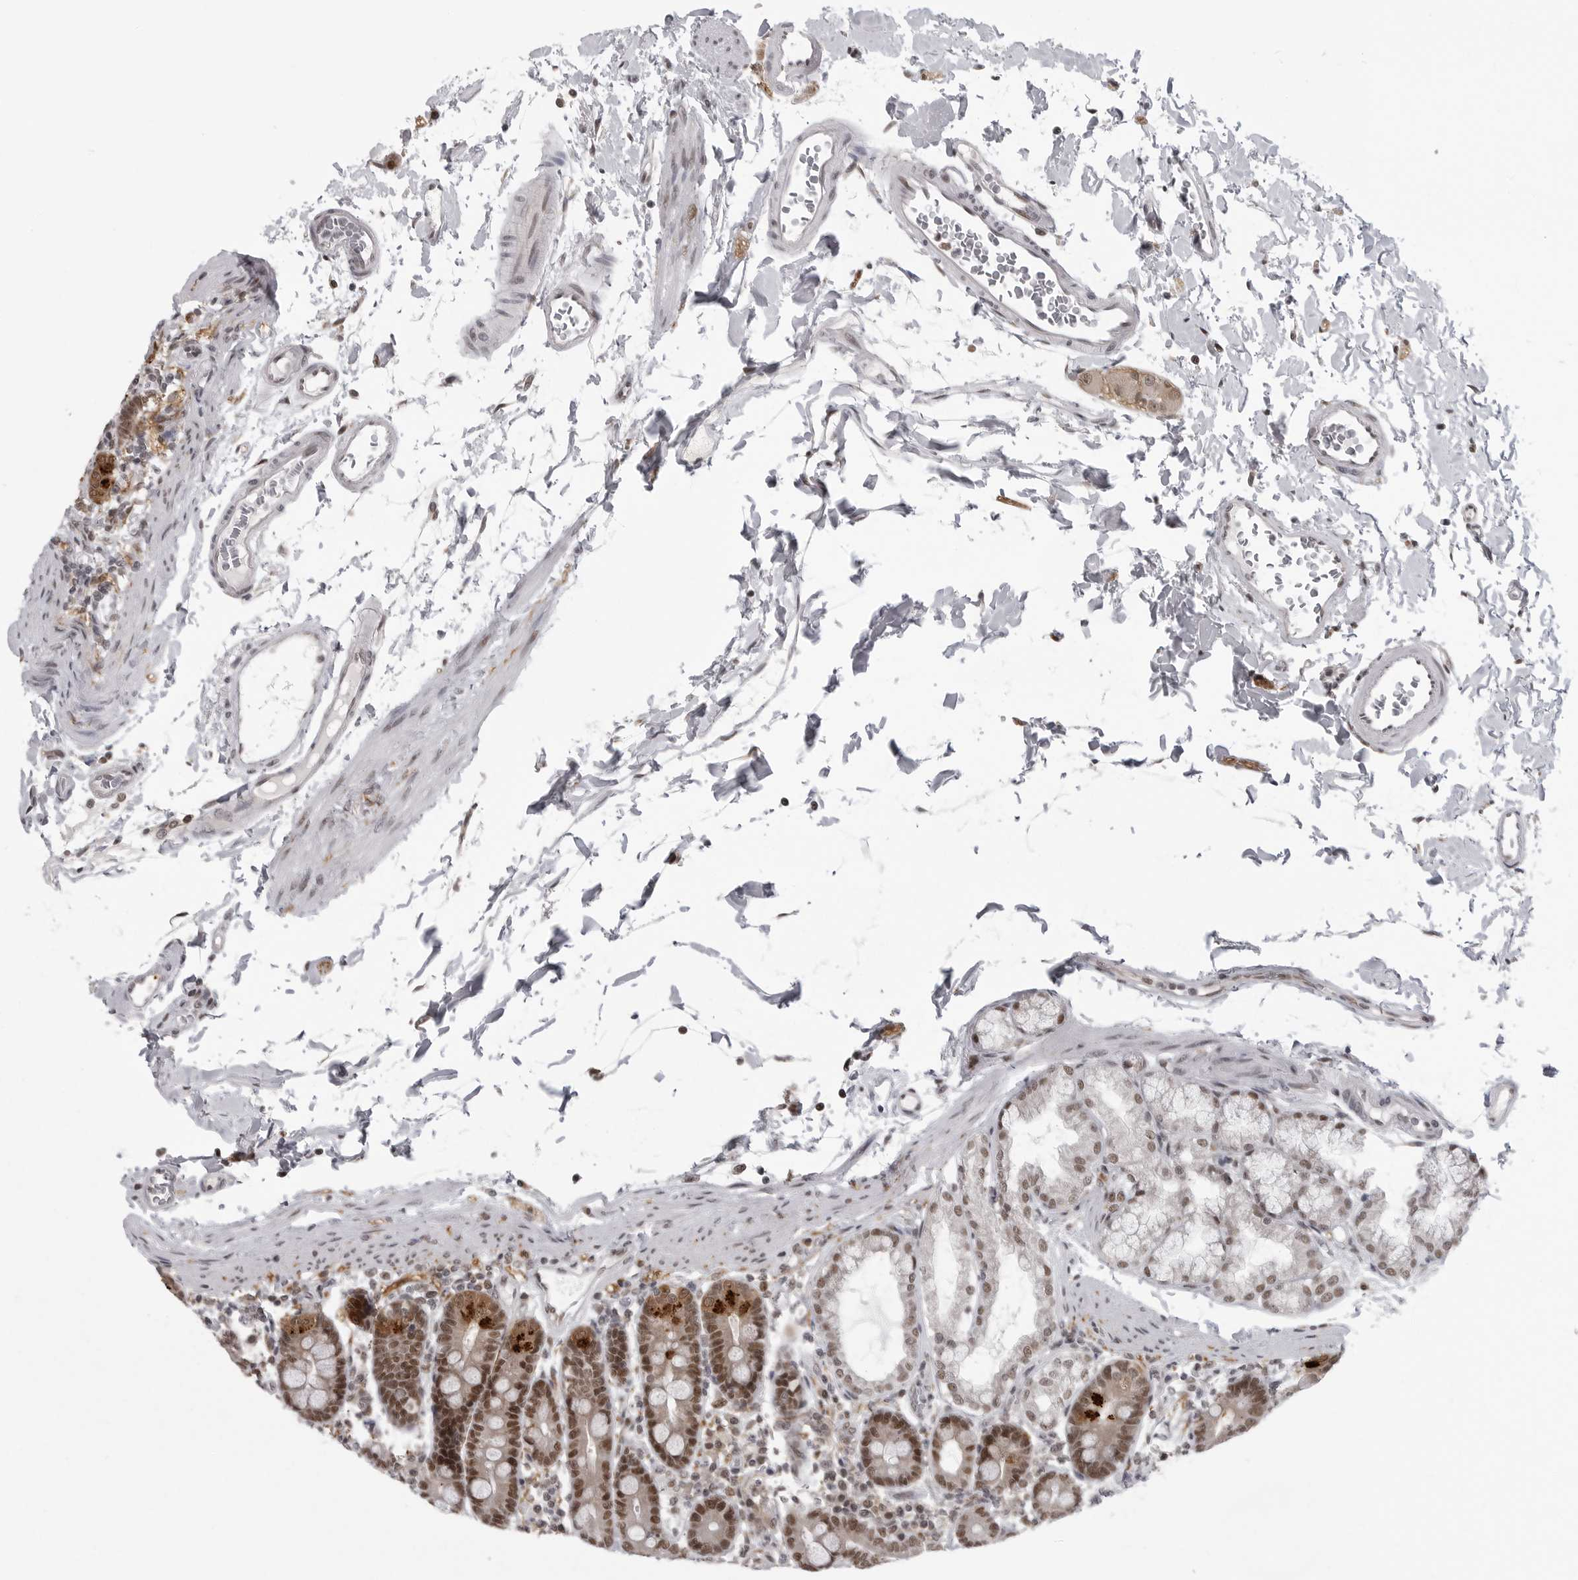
{"staining": {"intensity": "strong", "quantity": ">75%", "location": "nuclear"}, "tissue": "duodenum", "cell_type": "Glandular cells", "image_type": "normal", "snomed": [{"axis": "morphology", "description": "Normal tissue, NOS"}, {"axis": "morphology", "description": "Adenocarcinoma, NOS"}, {"axis": "topography", "description": "Pancreas"}, {"axis": "topography", "description": "Duodenum"}], "caption": "This histopathology image exhibits unremarkable duodenum stained with immunohistochemistry to label a protein in brown. The nuclear of glandular cells show strong positivity for the protein. Nuclei are counter-stained blue.", "gene": "PRDM10", "patient": {"sex": "male", "age": 50}}